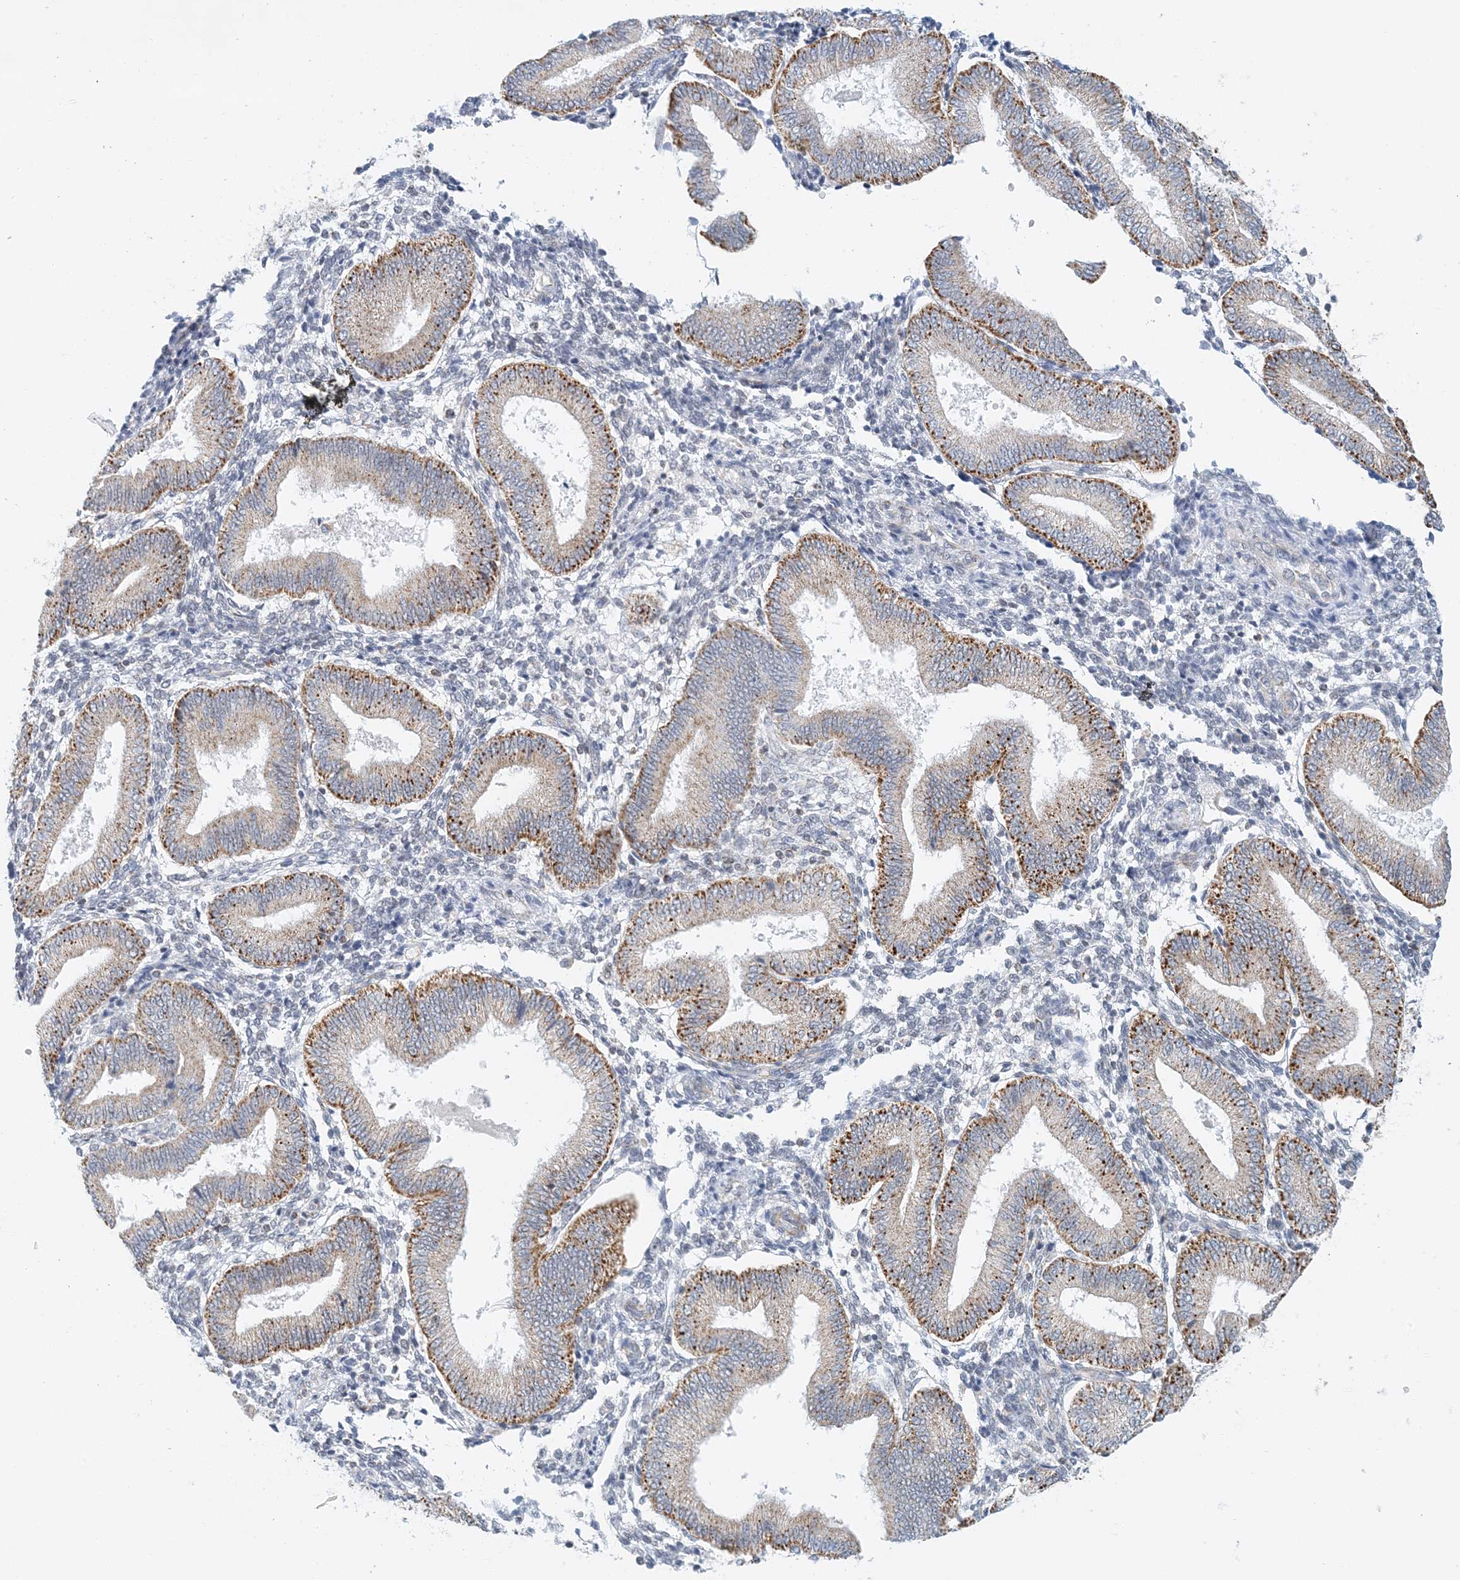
{"staining": {"intensity": "negative", "quantity": "none", "location": "none"}, "tissue": "endometrium", "cell_type": "Cells in endometrial stroma", "image_type": "normal", "snomed": [{"axis": "morphology", "description": "Normal tissue, NOS"}, {"axis": "topography", "description": "Endometrium"}], "caption": "This is an immunohistochemistry photomicrograph of benign endometrium. There is no expression in cells in endometrial stroma.", "gene": "BDH1", "patient": {"sex": "female", "age": 39}}